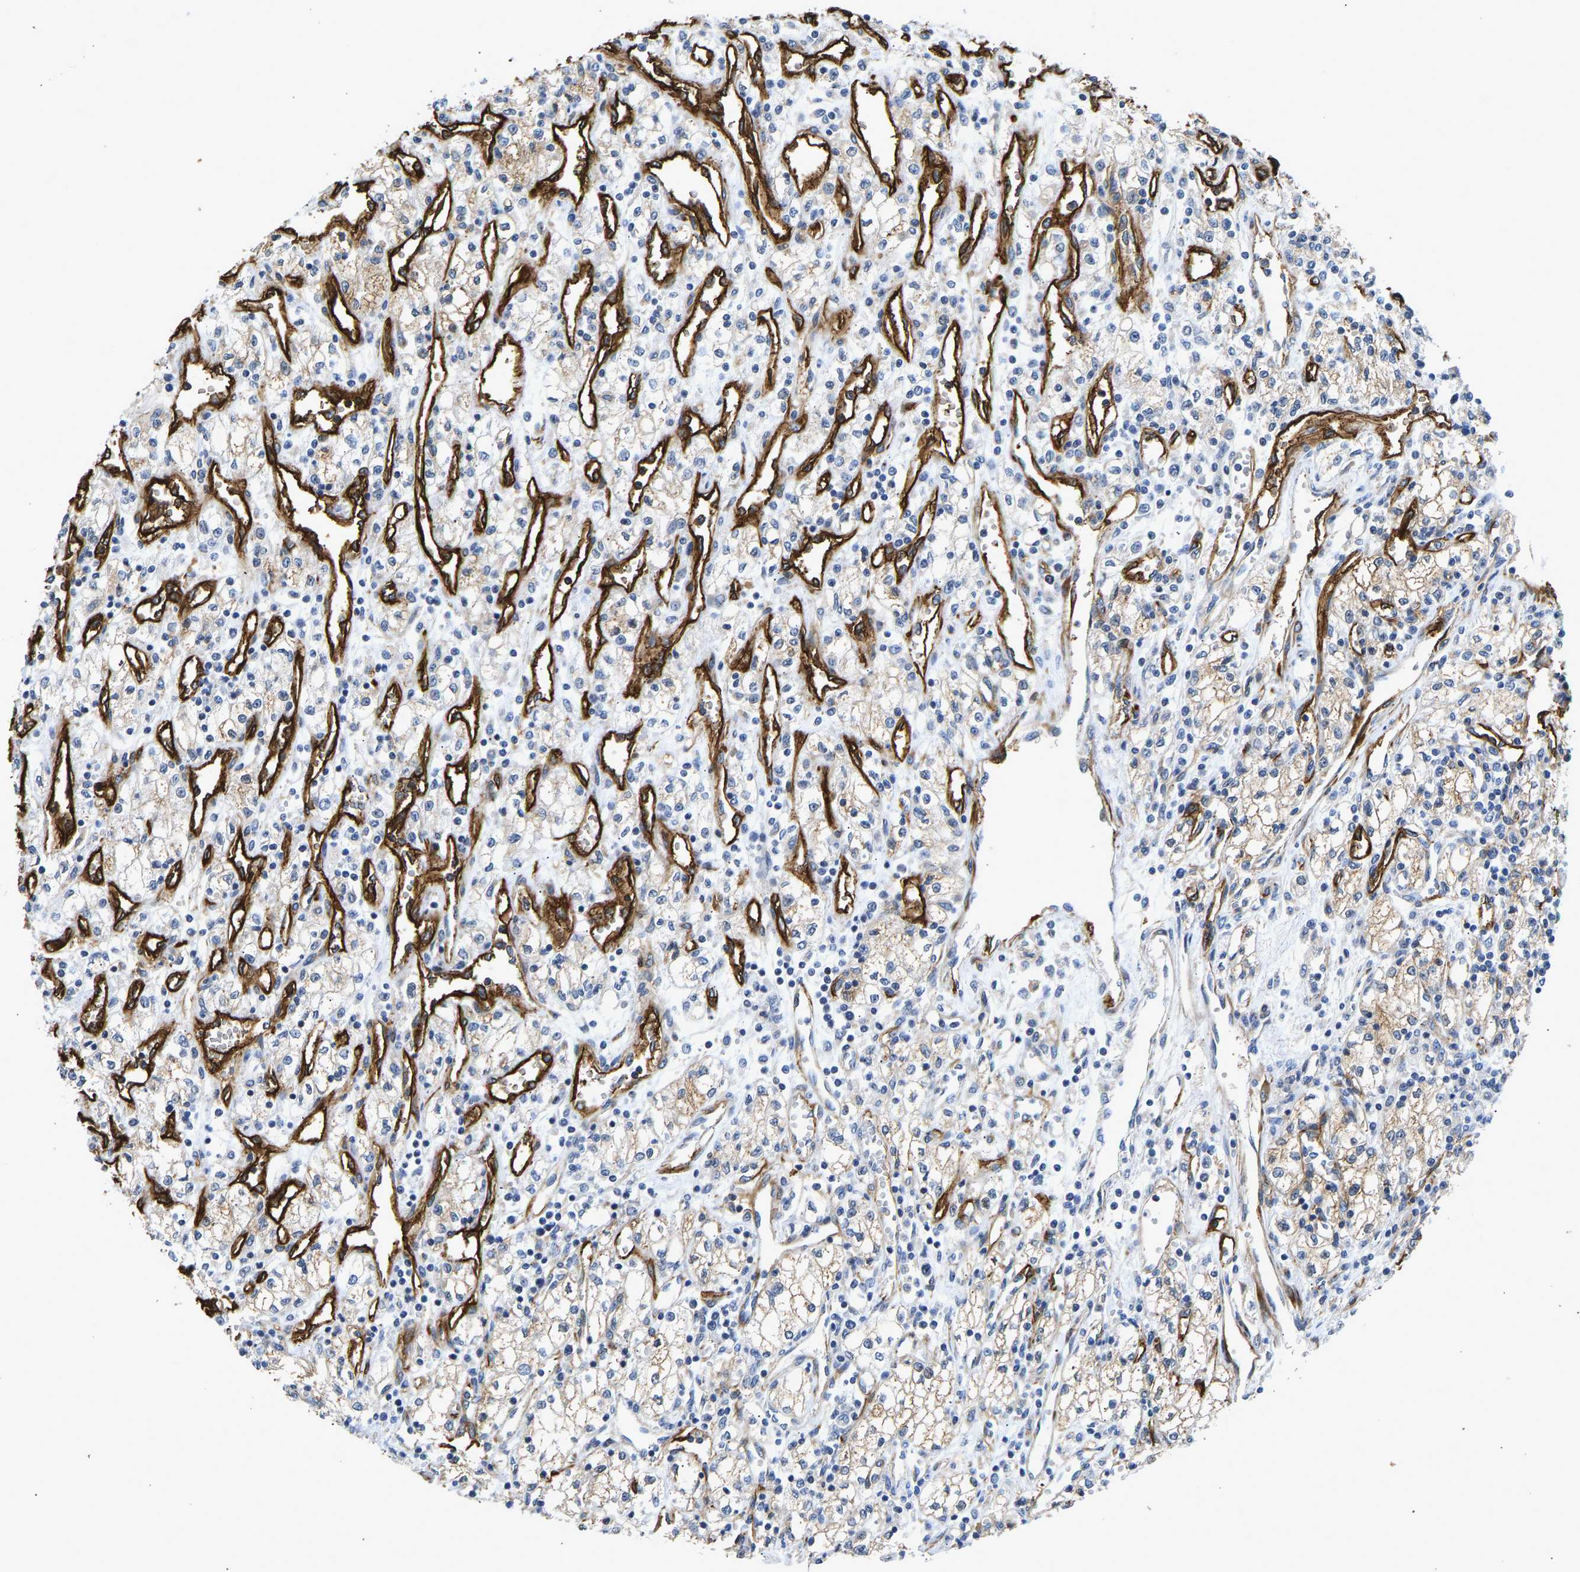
{"staining": {"intensity": "weak", "quantity": "25%-75%", "location": "cytoplasmic/membranous"}, "tissue": "renal cancer", "cell_type": "Tumor cells", "image_type": "cancer", "snomed": [{"axis": "morphology", "description": "Adenocarcinoma, NOS"}, {"axis": "topography", "description": "Kidney"}], "caption": "DAB (3,3'-diaminobenzidine) immunohistochemical staining of adenocarcinoma (renal) demonstrates weak cytoplasmic/membranous protein staining in approximately 25%-75% of tumor cells.", "gene": "RESF1", "patient": {"sex": "male", "age": 59}}